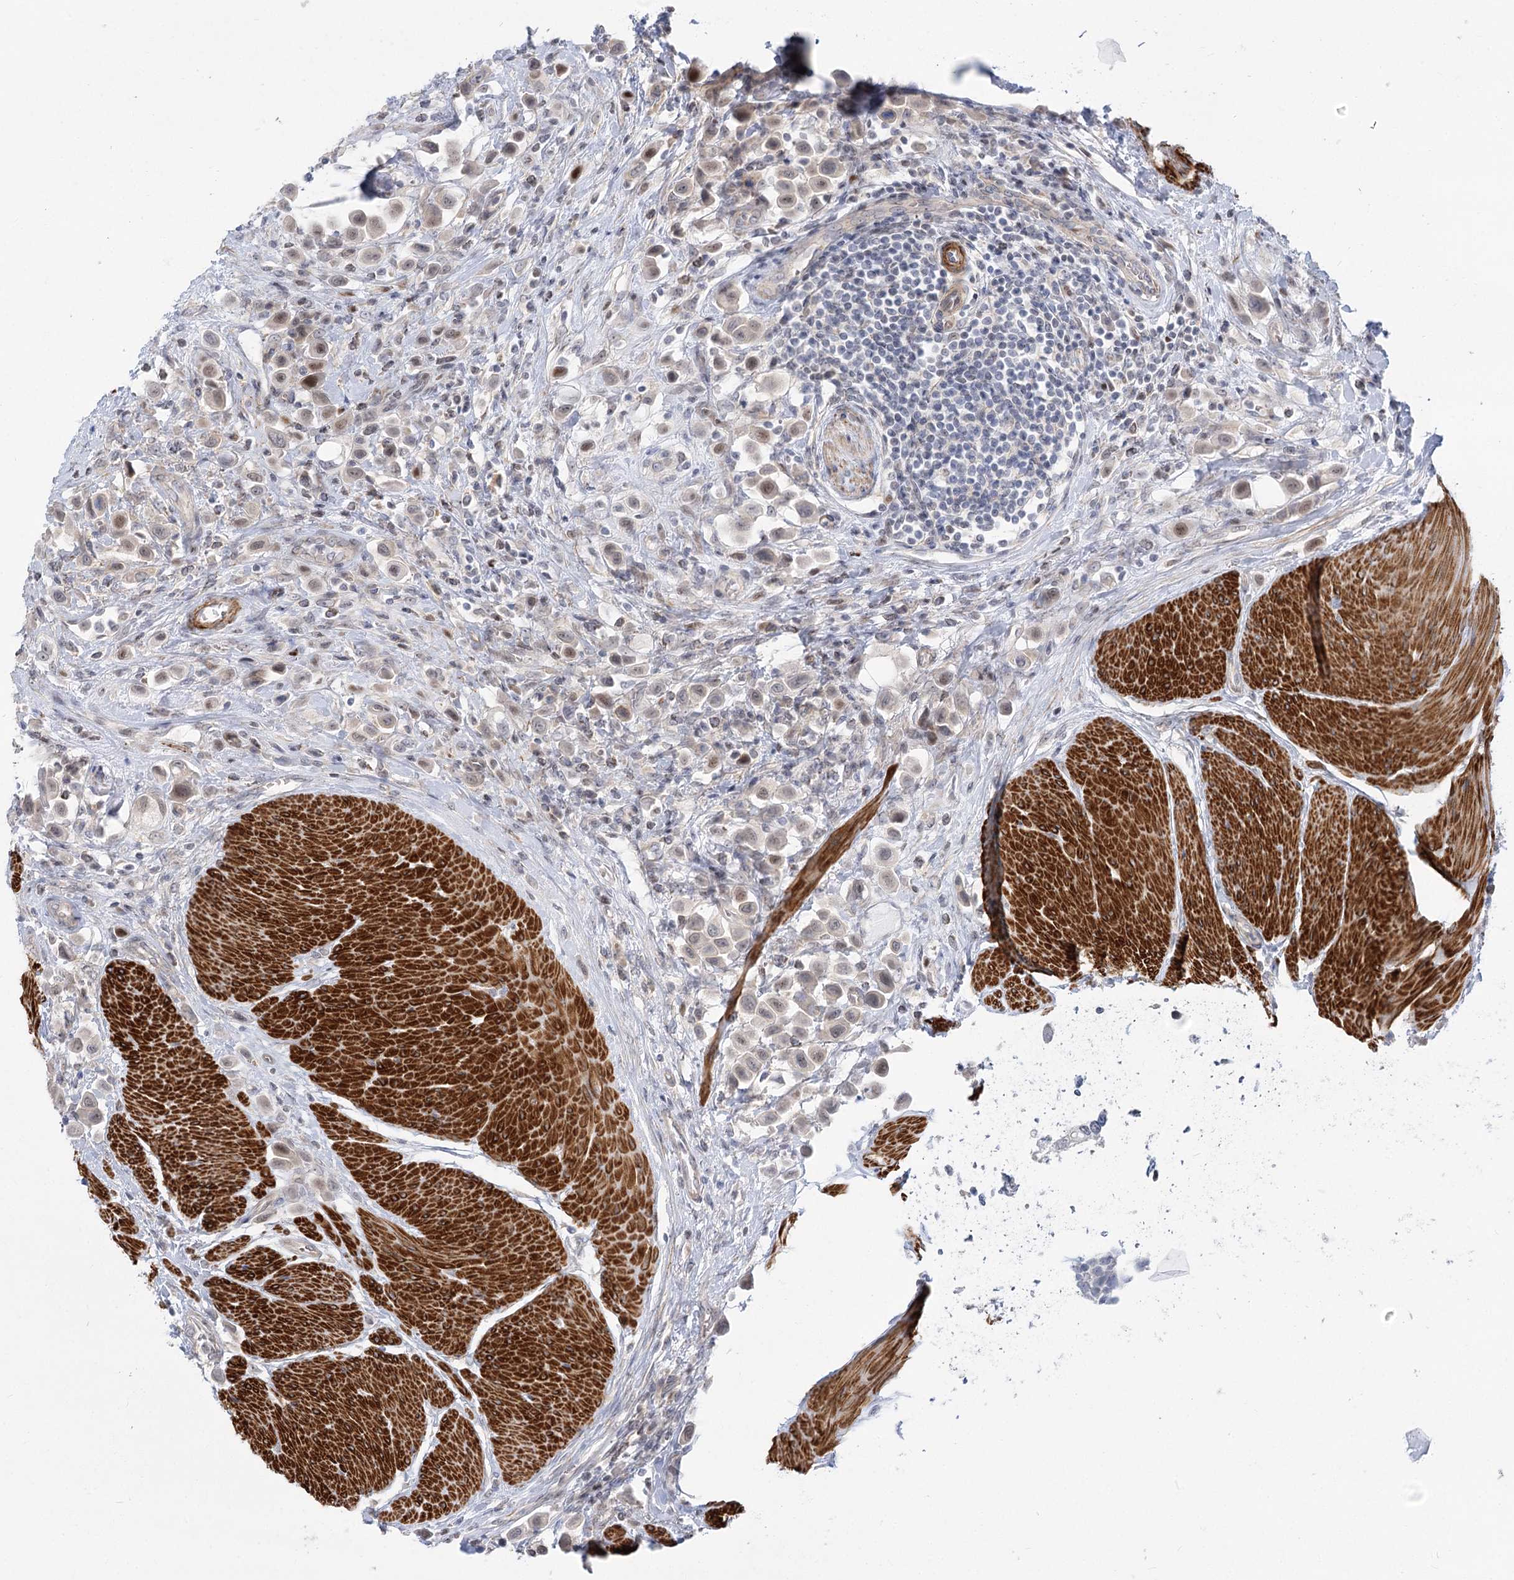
{"staining": {"intensity": "weak", "quantity": ">75%", "location": "nuclear"}, "tissue": "urothelial cancer", "cell_type": "Tumor cells", "image_type": "cancer", "snomed": [{"axis": "morphology", "description": "Urothelial carcinoma, High grade"}, {"axis": "topography", "description": "Urinary bladder"}], "caption": "Protein expression analysis of urothelial carcinoma (high-grade) exhibits weak nuclear positivity in approximately >75% of tumor cells.", "gene": "ARSI", "patient": {"sex": "male", "age": 50}}